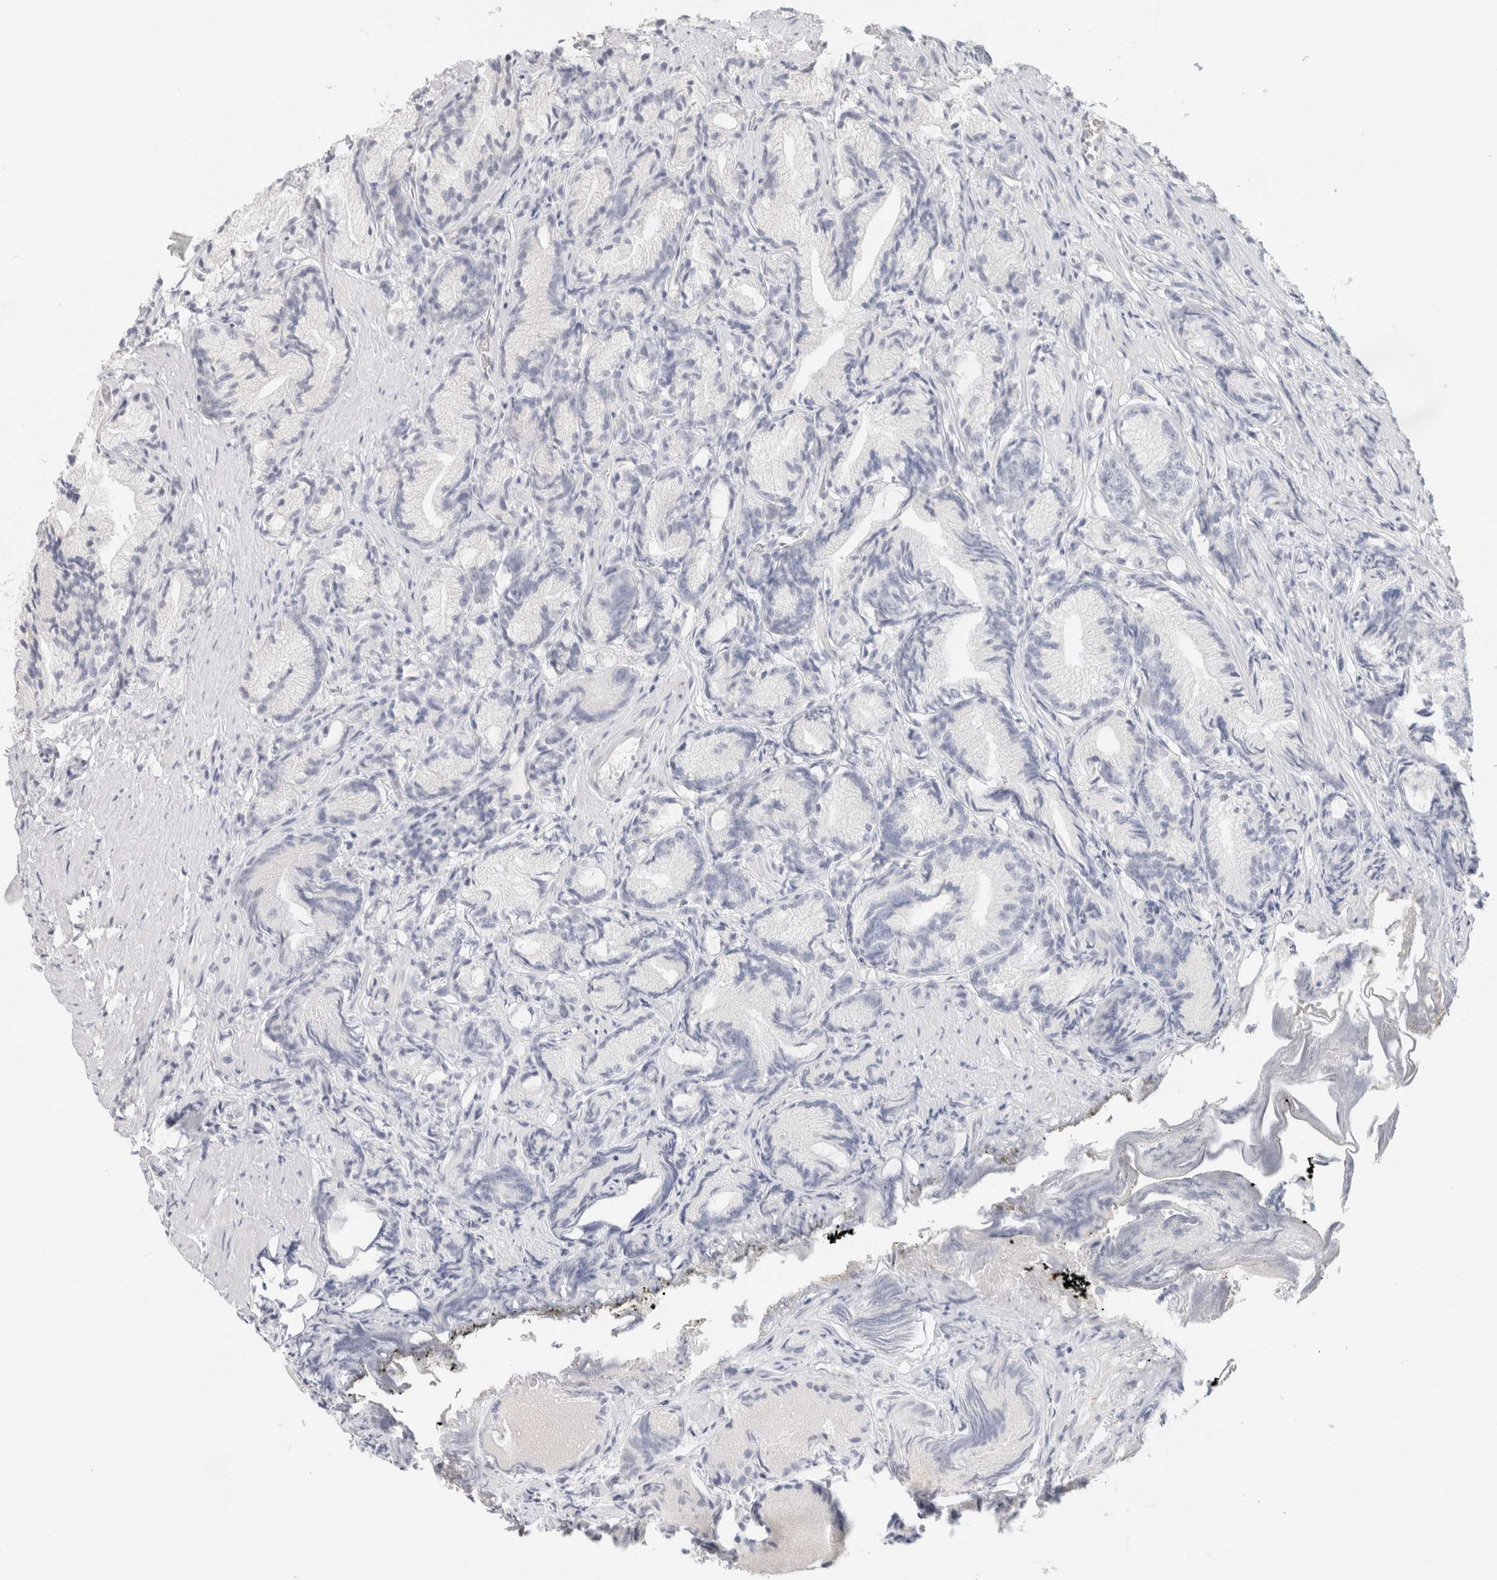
{"staining": {"intensity": "negative", "quantity": "none", "location": "none"}, "tissue": "prostate cancer", "cell_type": "Tumor cells", "image_type": "cancer", "snomed": [{"axis": "morphology", "description": "Adenocarcinoma, Low grade"}, {"axis": "topography", "description": "Prostate"}], "caption": "Tumor cells are negative for brown protein staining in prostate cancer (adenocarcinoma (low-grade)).", "gene": "NEFM", "patient": {"sex": "male", "age": 89}}